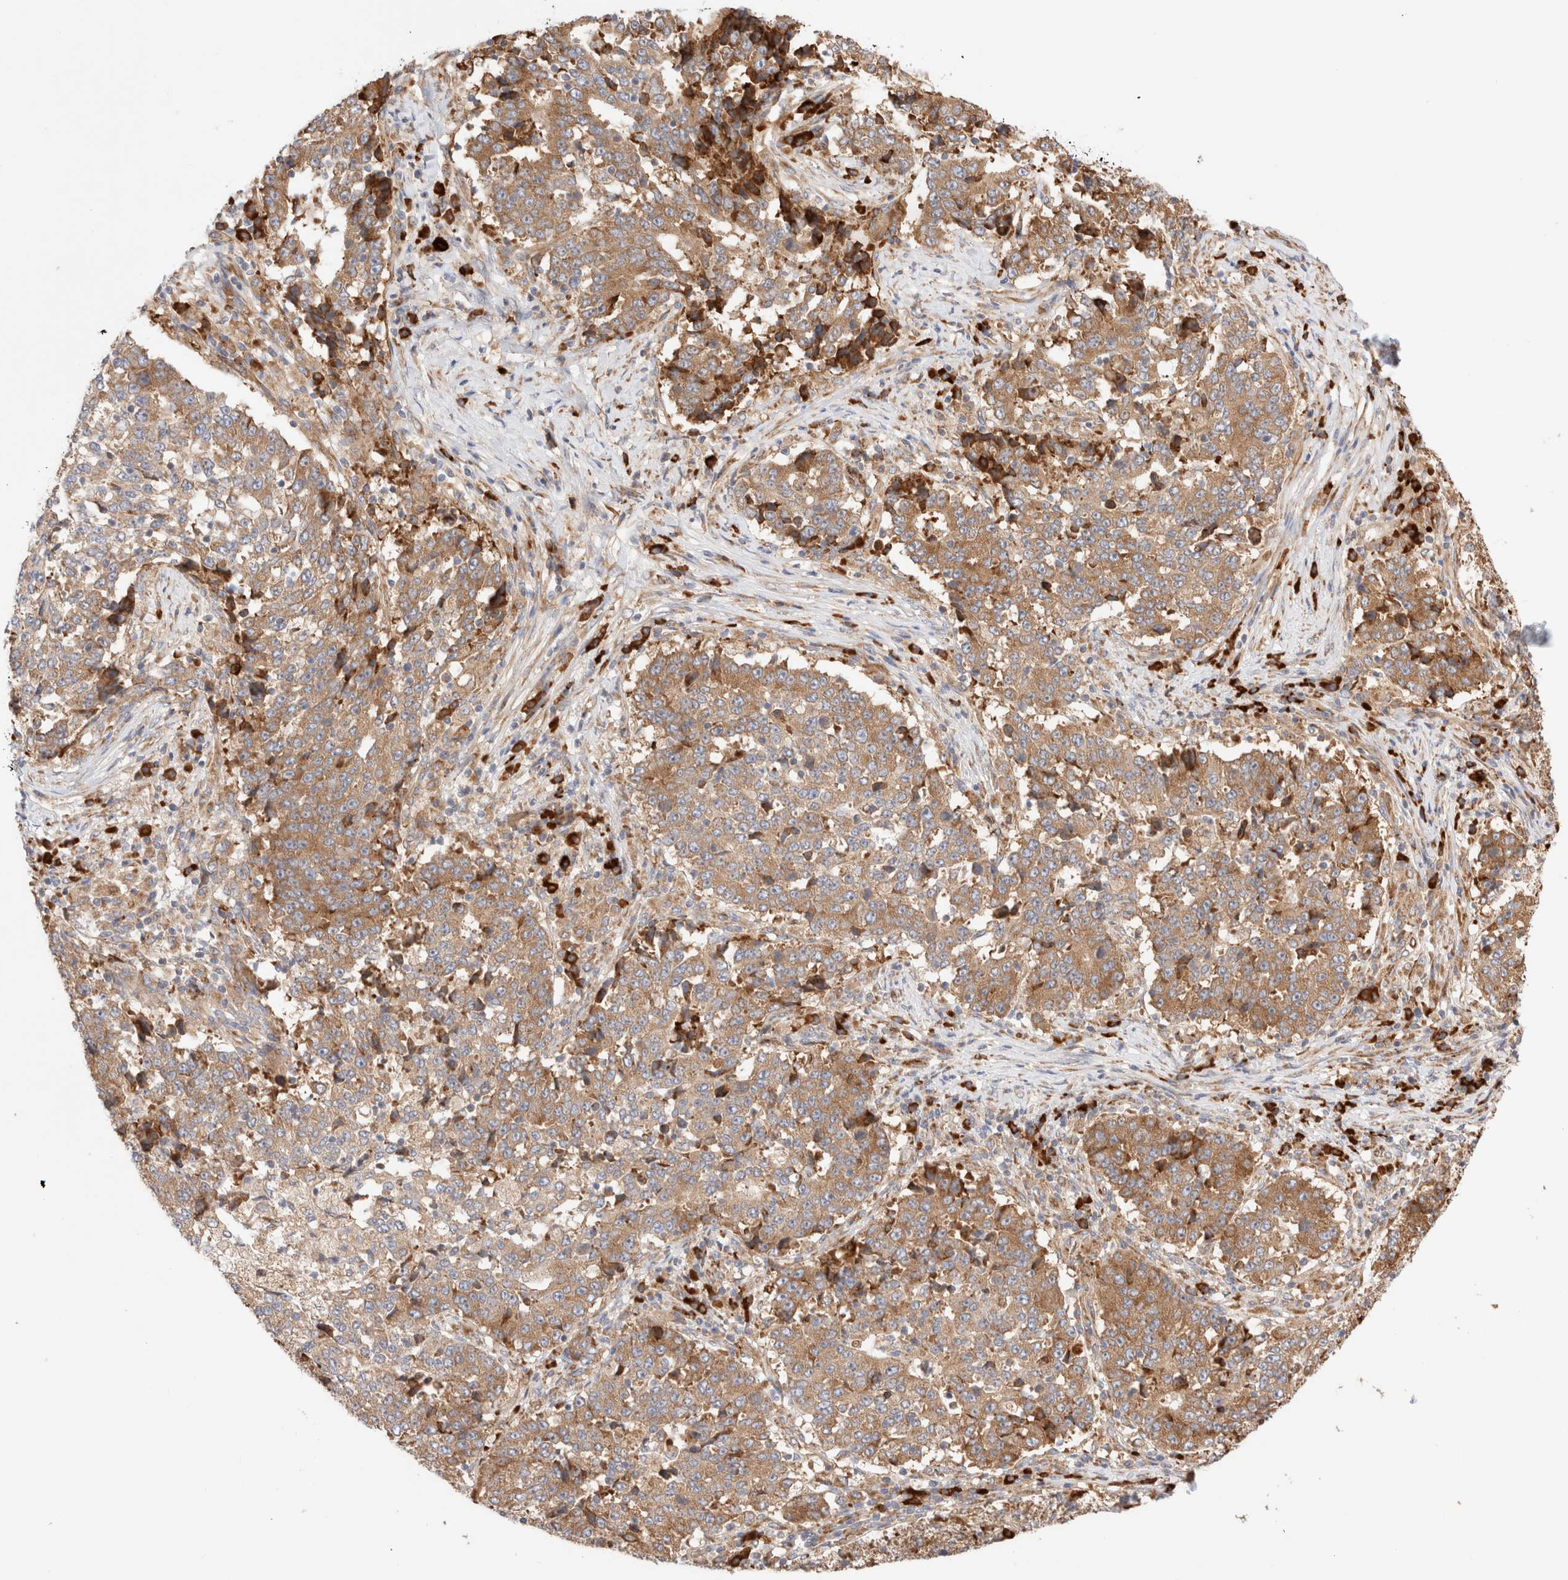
{"staining": {"intensity": "moderate", "quantity": ">75%", "location": "cytoplasmic/membranous"}, "tissue": "stomach cancer", "cell_type": "Tumor cells", "image_type": "cancer", "snomed": [{"axis": "morphology", "description": "Adenocarcinoma, NOS"}, {"axis": "topography", "description": "Stomach"}], "caption": "Protein staining by IHC reveals moderate cytoplasmic/membranous positivity in about >75% of tumor cells in adenocarcinoma (stomach). (DAB IHC with brightfield microscopy, high magnification).", "gene": "UTS2B", "patient": {"sex": "male", "age": 59}}